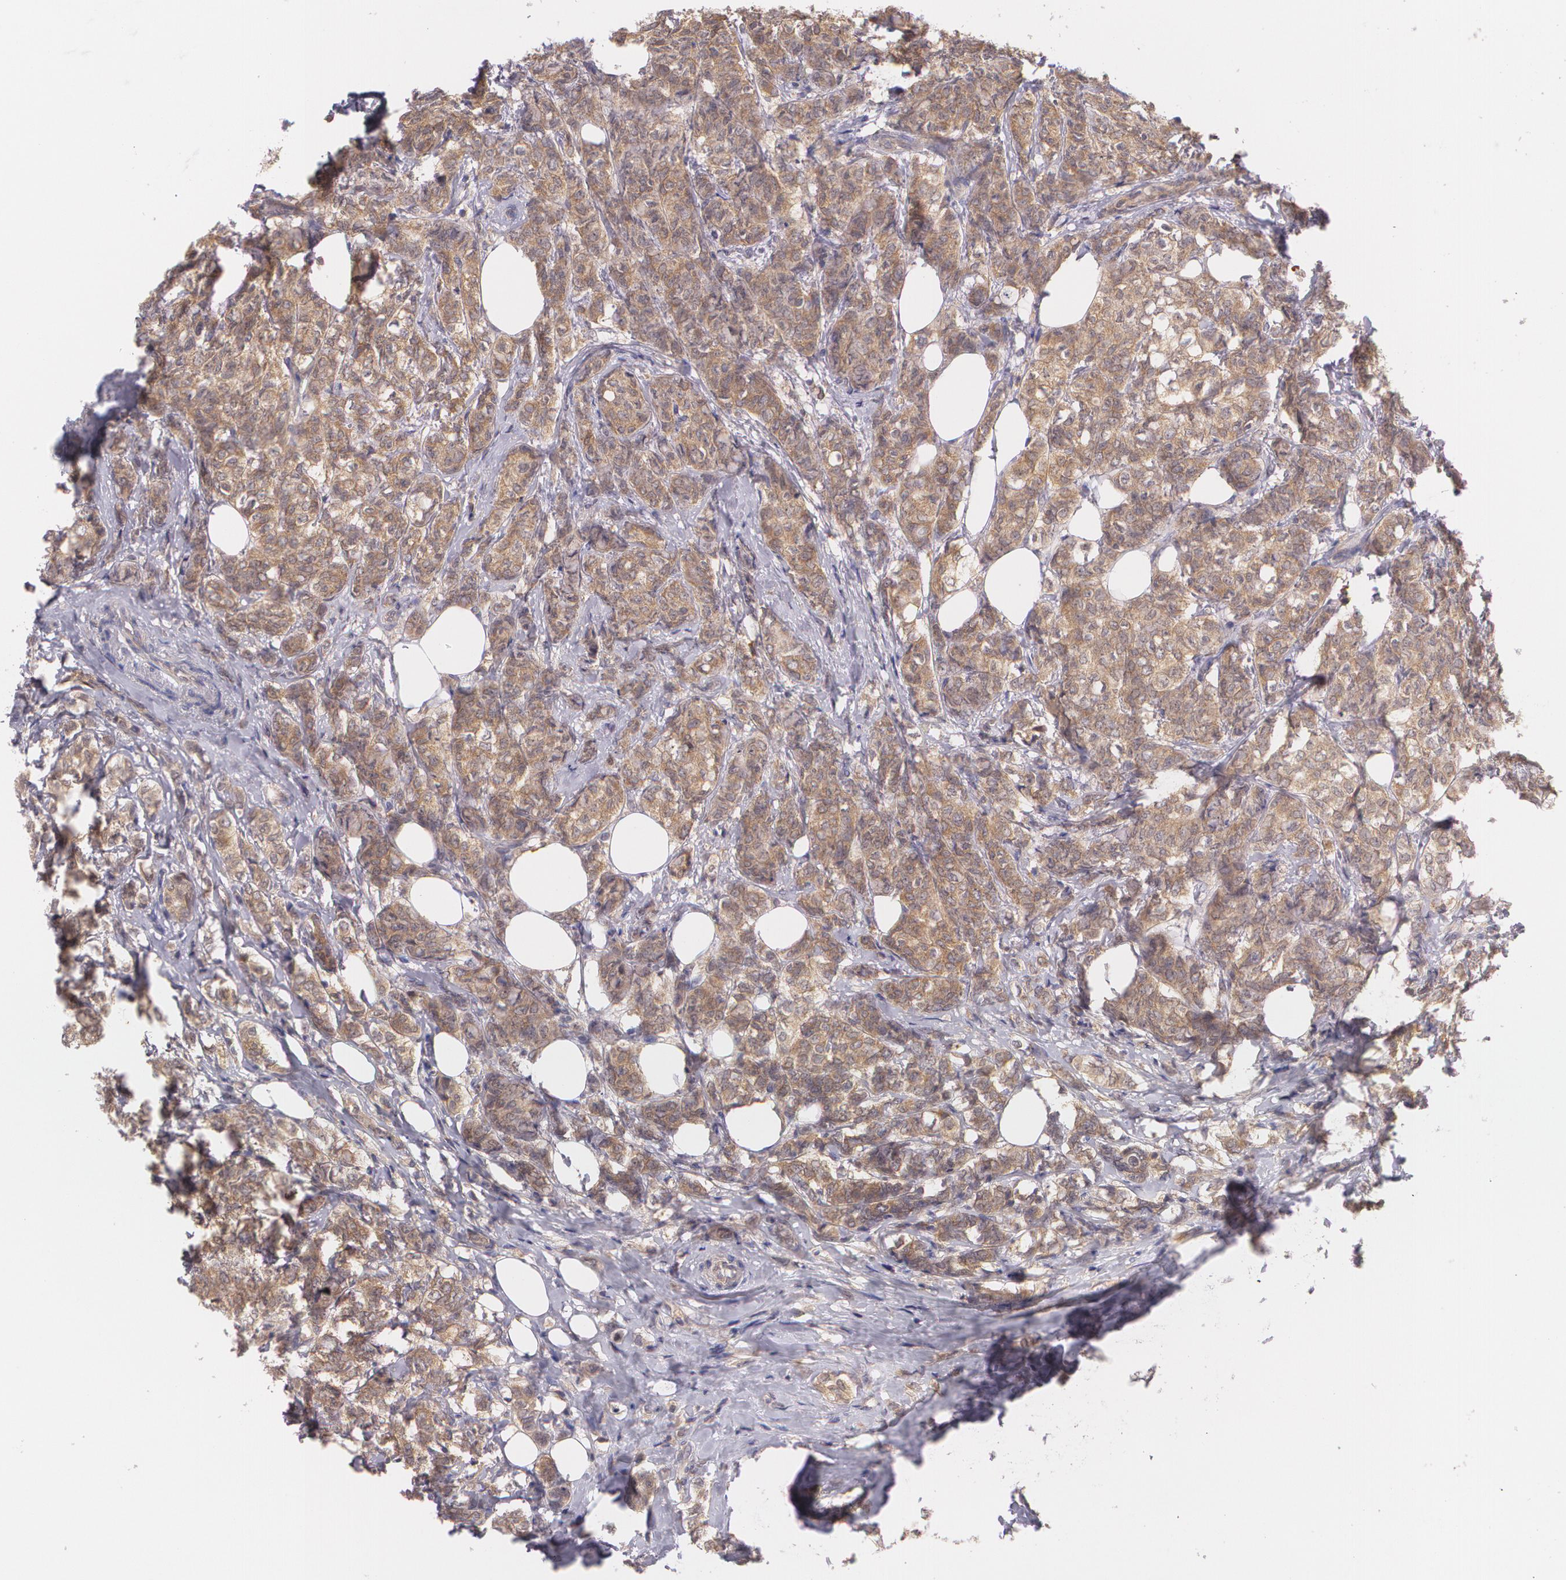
{"staining": {"intensity": "moderate", "quantity": ">75%", "location": "cytoplasmic/membranous"}, "tissue": "breast cancer", "cell_type": "Tumor cells", "image_type": "cancer", "snomed": [{"axis": "morphology", "description": "Lobular carcinoma"}, {"axis": "topography", "description": "Breast"}], "caption": "A histopathology image of human breast cancer (lobular carcinoma) stained for a protein demonstrates moderate cytoplasmic/membranous brown staining in tumor cells.", "gene": "CCL17", "patient": {"sex": "female", "age": 60}}